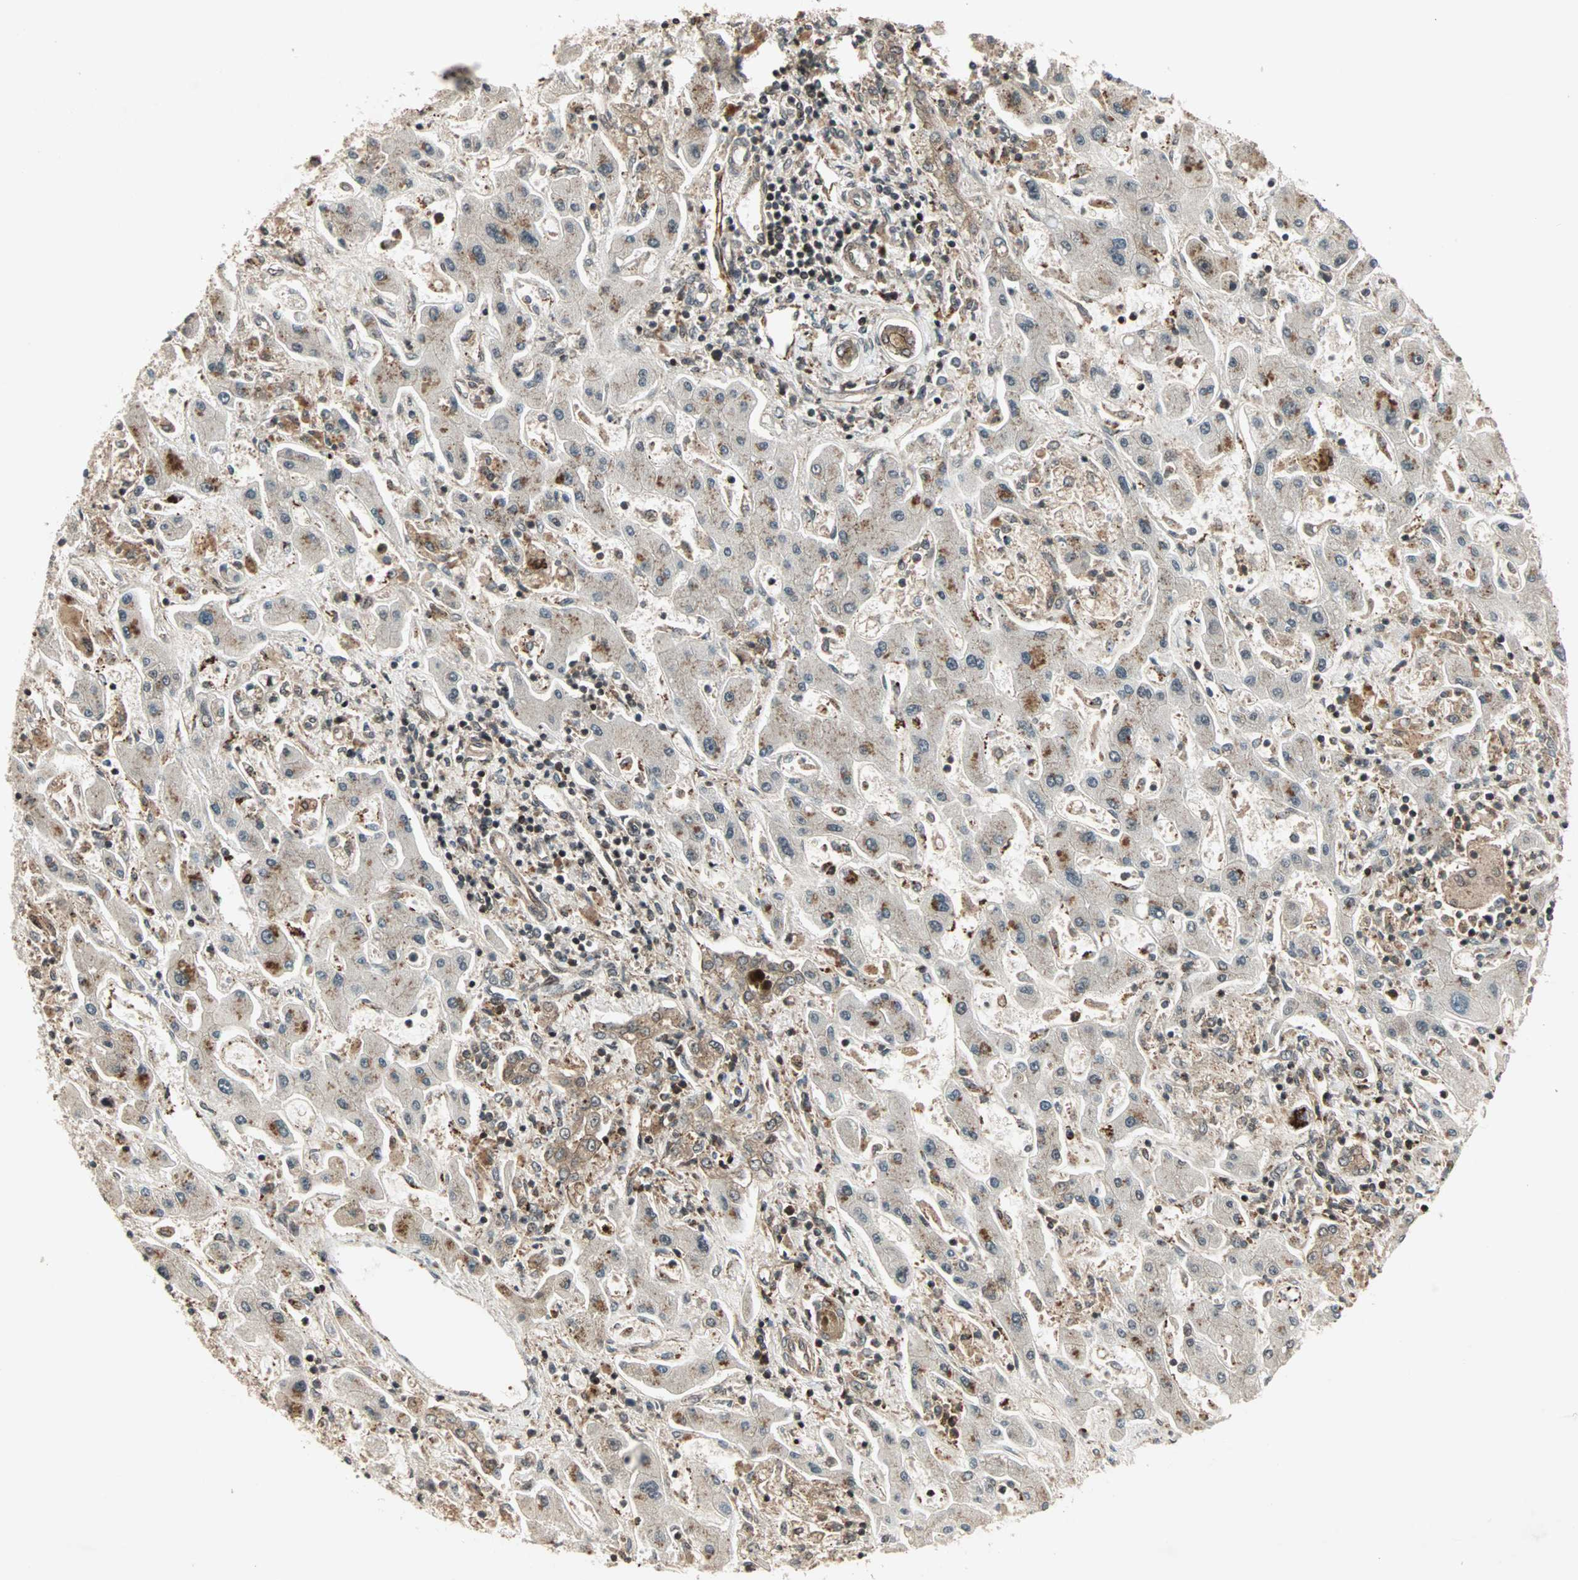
{"staining": {"intensity": "moderate", "quantity": ">75%", "location": "cytoplasmic/membranous,nuclear"}, "tissue": "liver cancer", "cell_type": "Tumor cells", "image_type": "cancer", "snomed": [{"axis": "morphology", "description": "Cholangiocarcinoma"}, {"axis": "topography", "description": "Liver"}], "caption": "An IHC image of neoplastic tissue is shown. Protein staining in brown shows moderate cytoplasmic/membranous and nuclear positivity in liver cancer (cholangiocarcinoma) within tumor cells.", "gene": "ZBED9", "patient": {"sex": "male", "age": 50}}